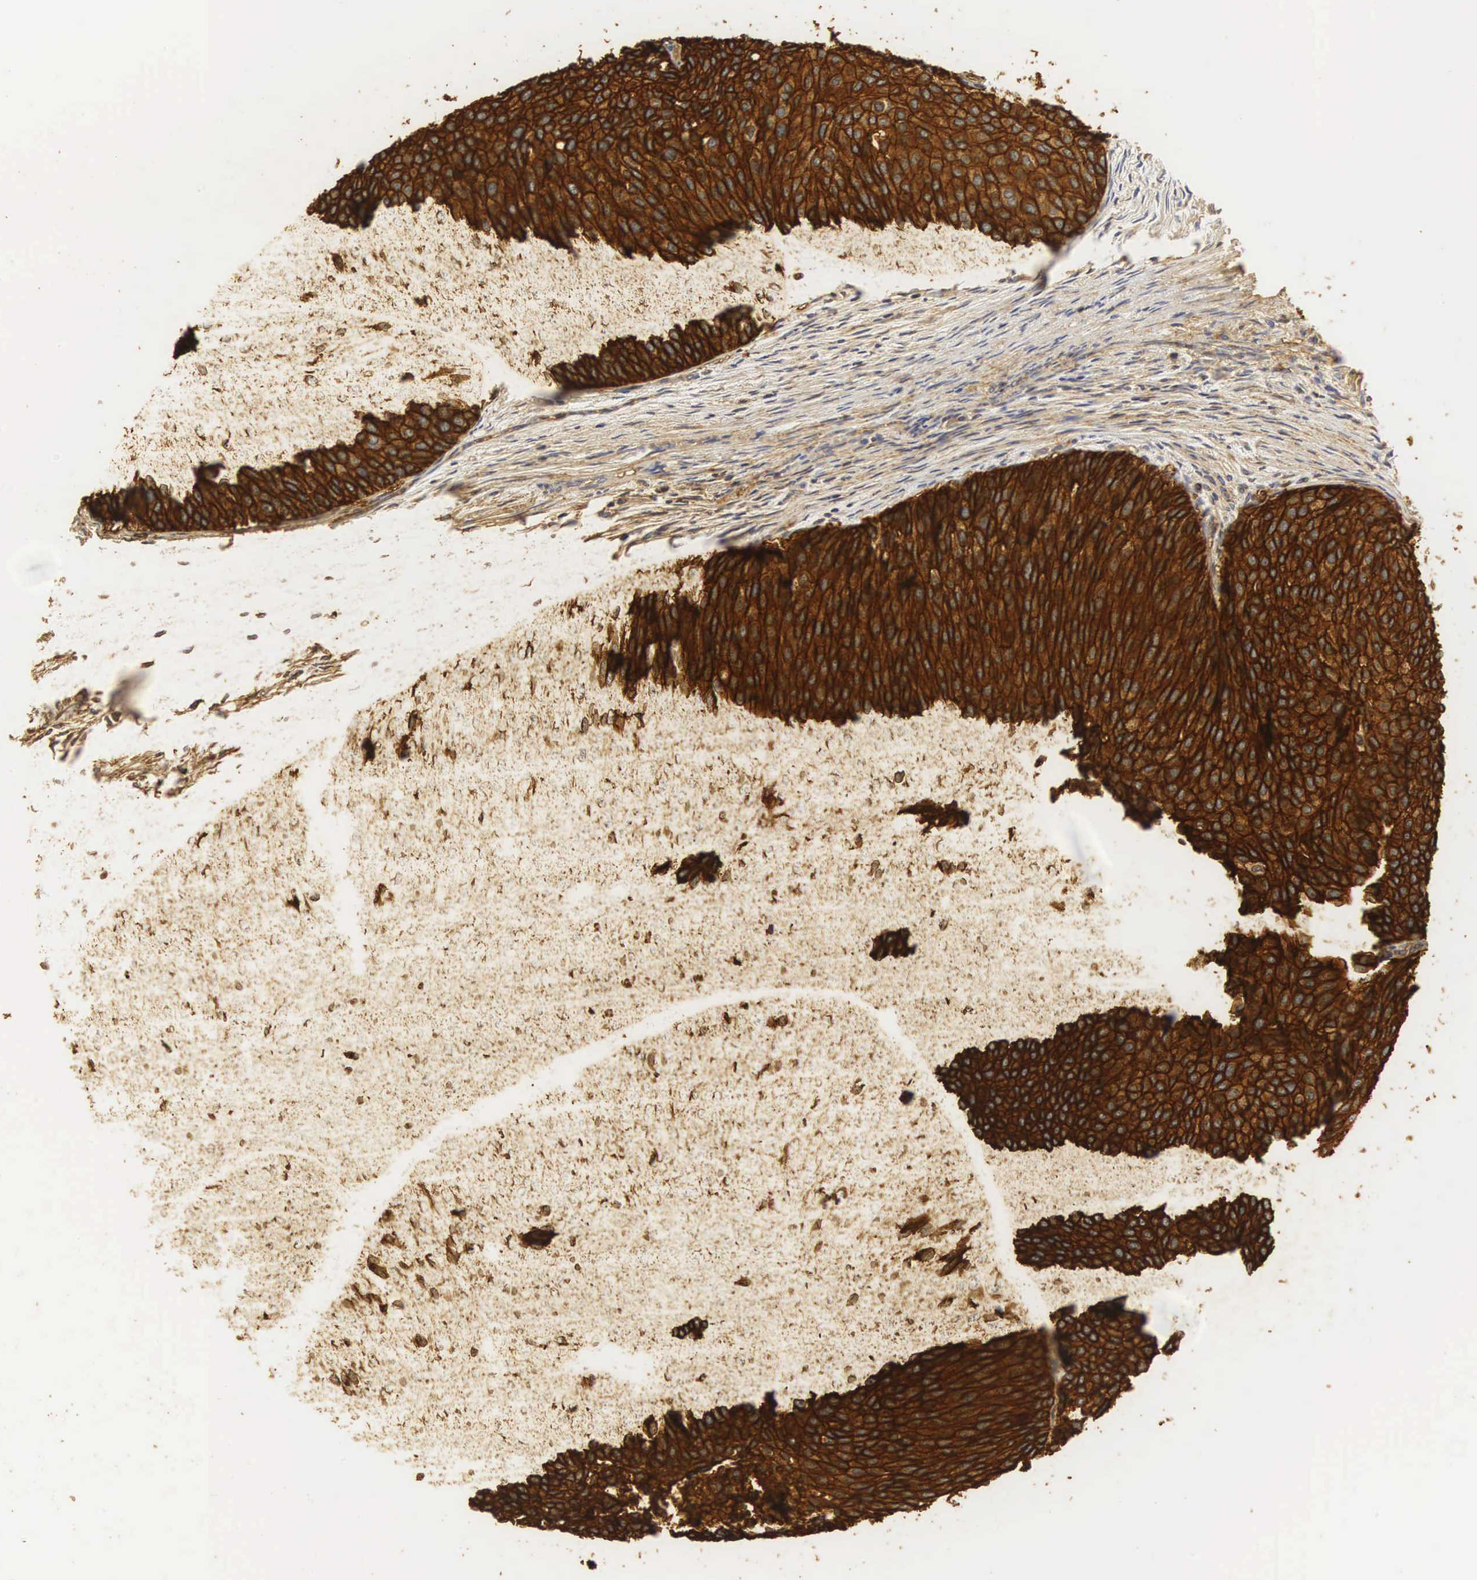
{"staining": {"intensity": "strong", "quantity": ">75%", "location": "cytoplasmic/membranous"}, "tissue": "urothelial cancer", "cell_type": "Tumor cells", "image_type": "cancer", "snomed": [{"axis": "morphology", "description": "Urothelial carcinoma, Low grade"}, {"axis": "topography", "description": "Urinary bladder"}], "caption": "Low-grade urothelial carcinoma tissue exhibits strong cytoplasmic/membranous positivity in about >75% of tumor cells, visualized by immunohistochemistry.", "gene": "CD99", "patient": {"sex": "male", "age": 84}}